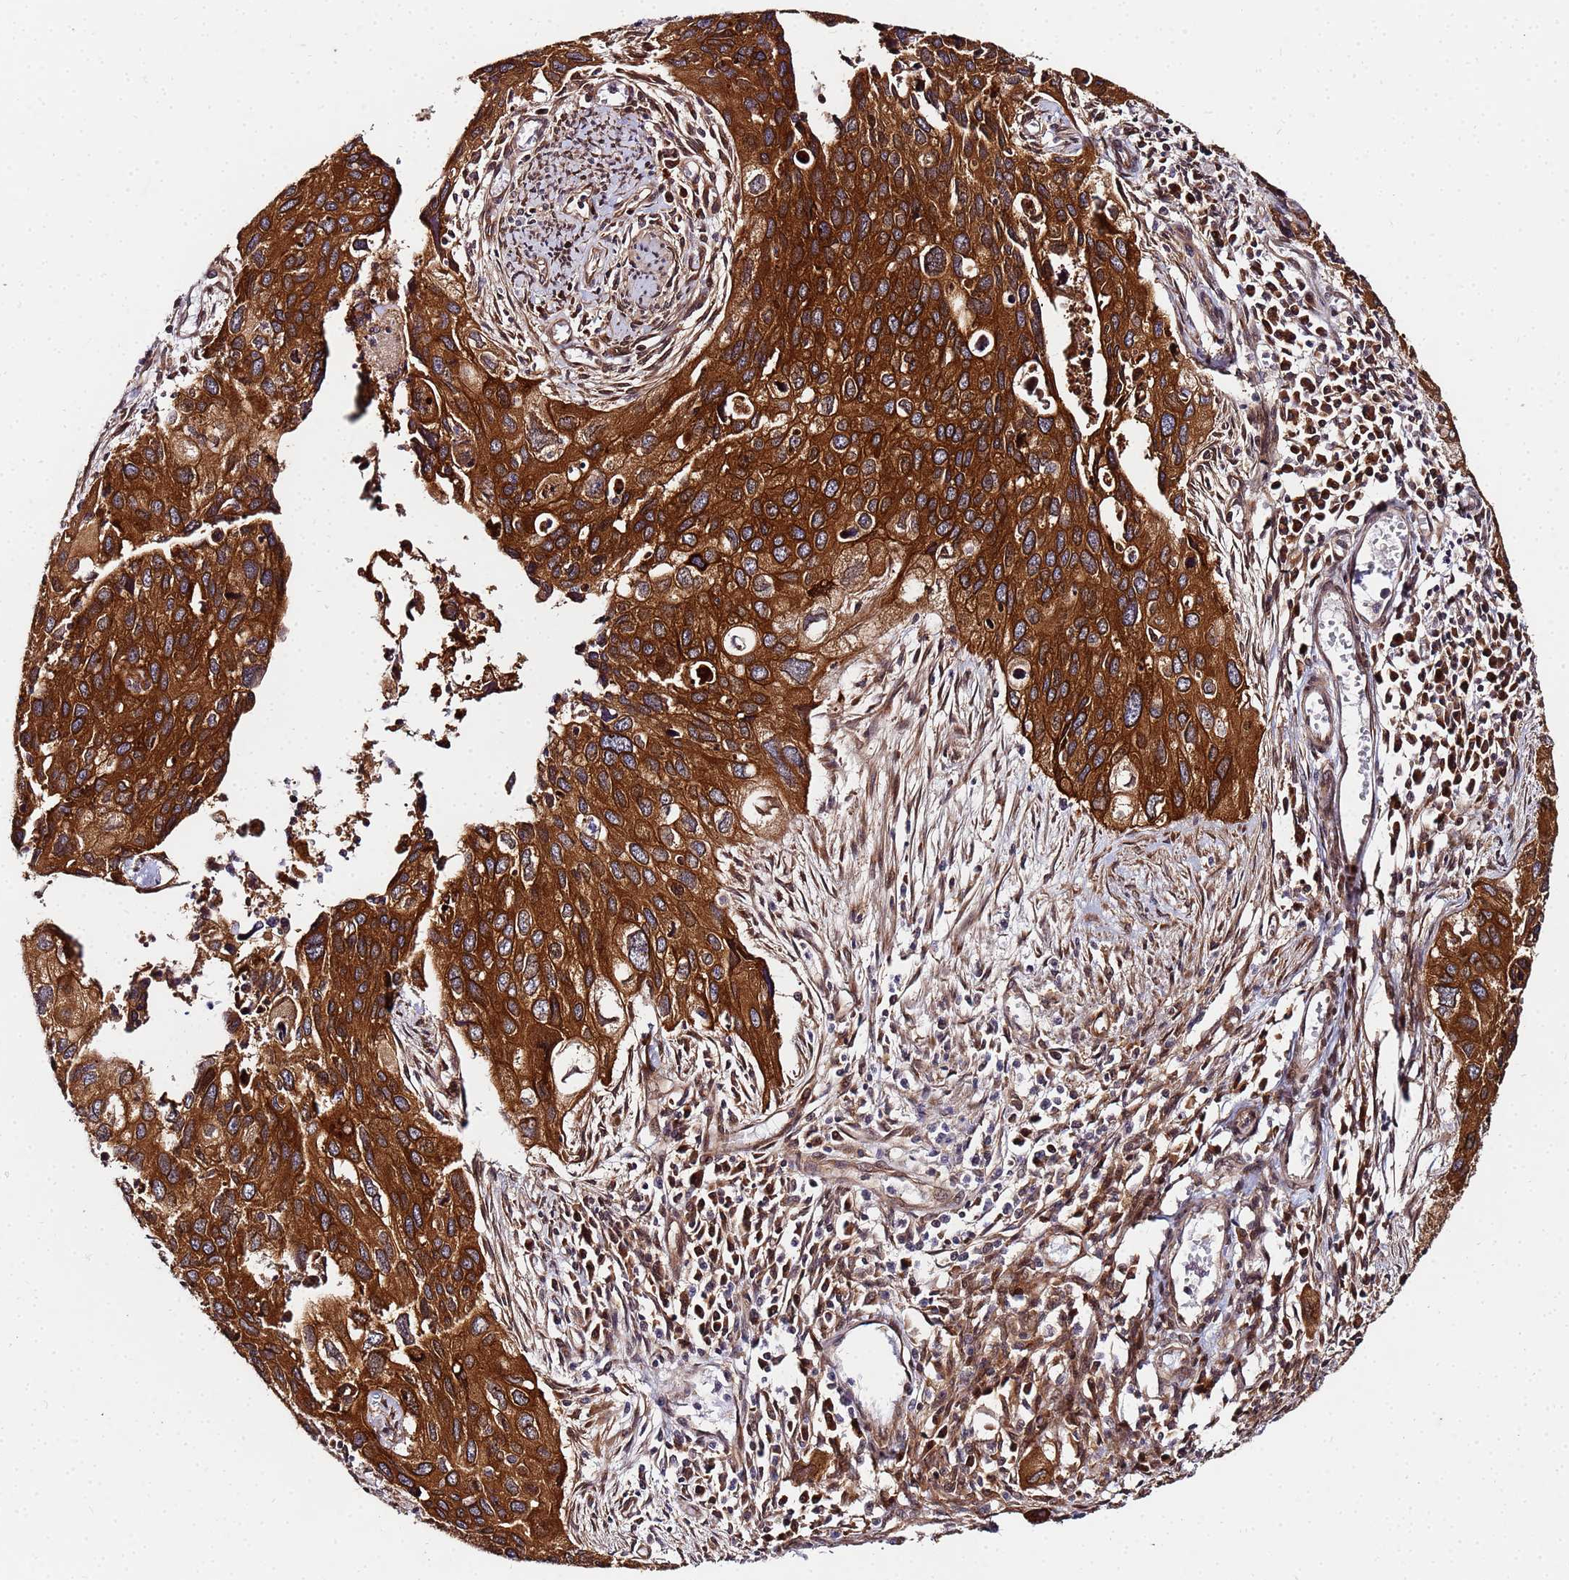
{"staining": {"intensity": "strong", "quantity": ">75%", "location": "cytoplasmic/membranous"}, "tissue": "cervical cancer", "cell_type": "Tumor cells", "image_type": "cancer", "snomed": [{"axis": "morphology", "description": "Squamous cell carcinoma, NOS"}, {"axis": "topography", "description": "Cervix"}], "caption": "Protein positivity by immunohistochemistry (IHC) exhibits strong cytoplasmic/membranous positivity in about >75% of tumor cells in squamous cell carcinoma (cervical).", "gene": "UNC93B1", "patient": {"sex": "female", "age": 55}}